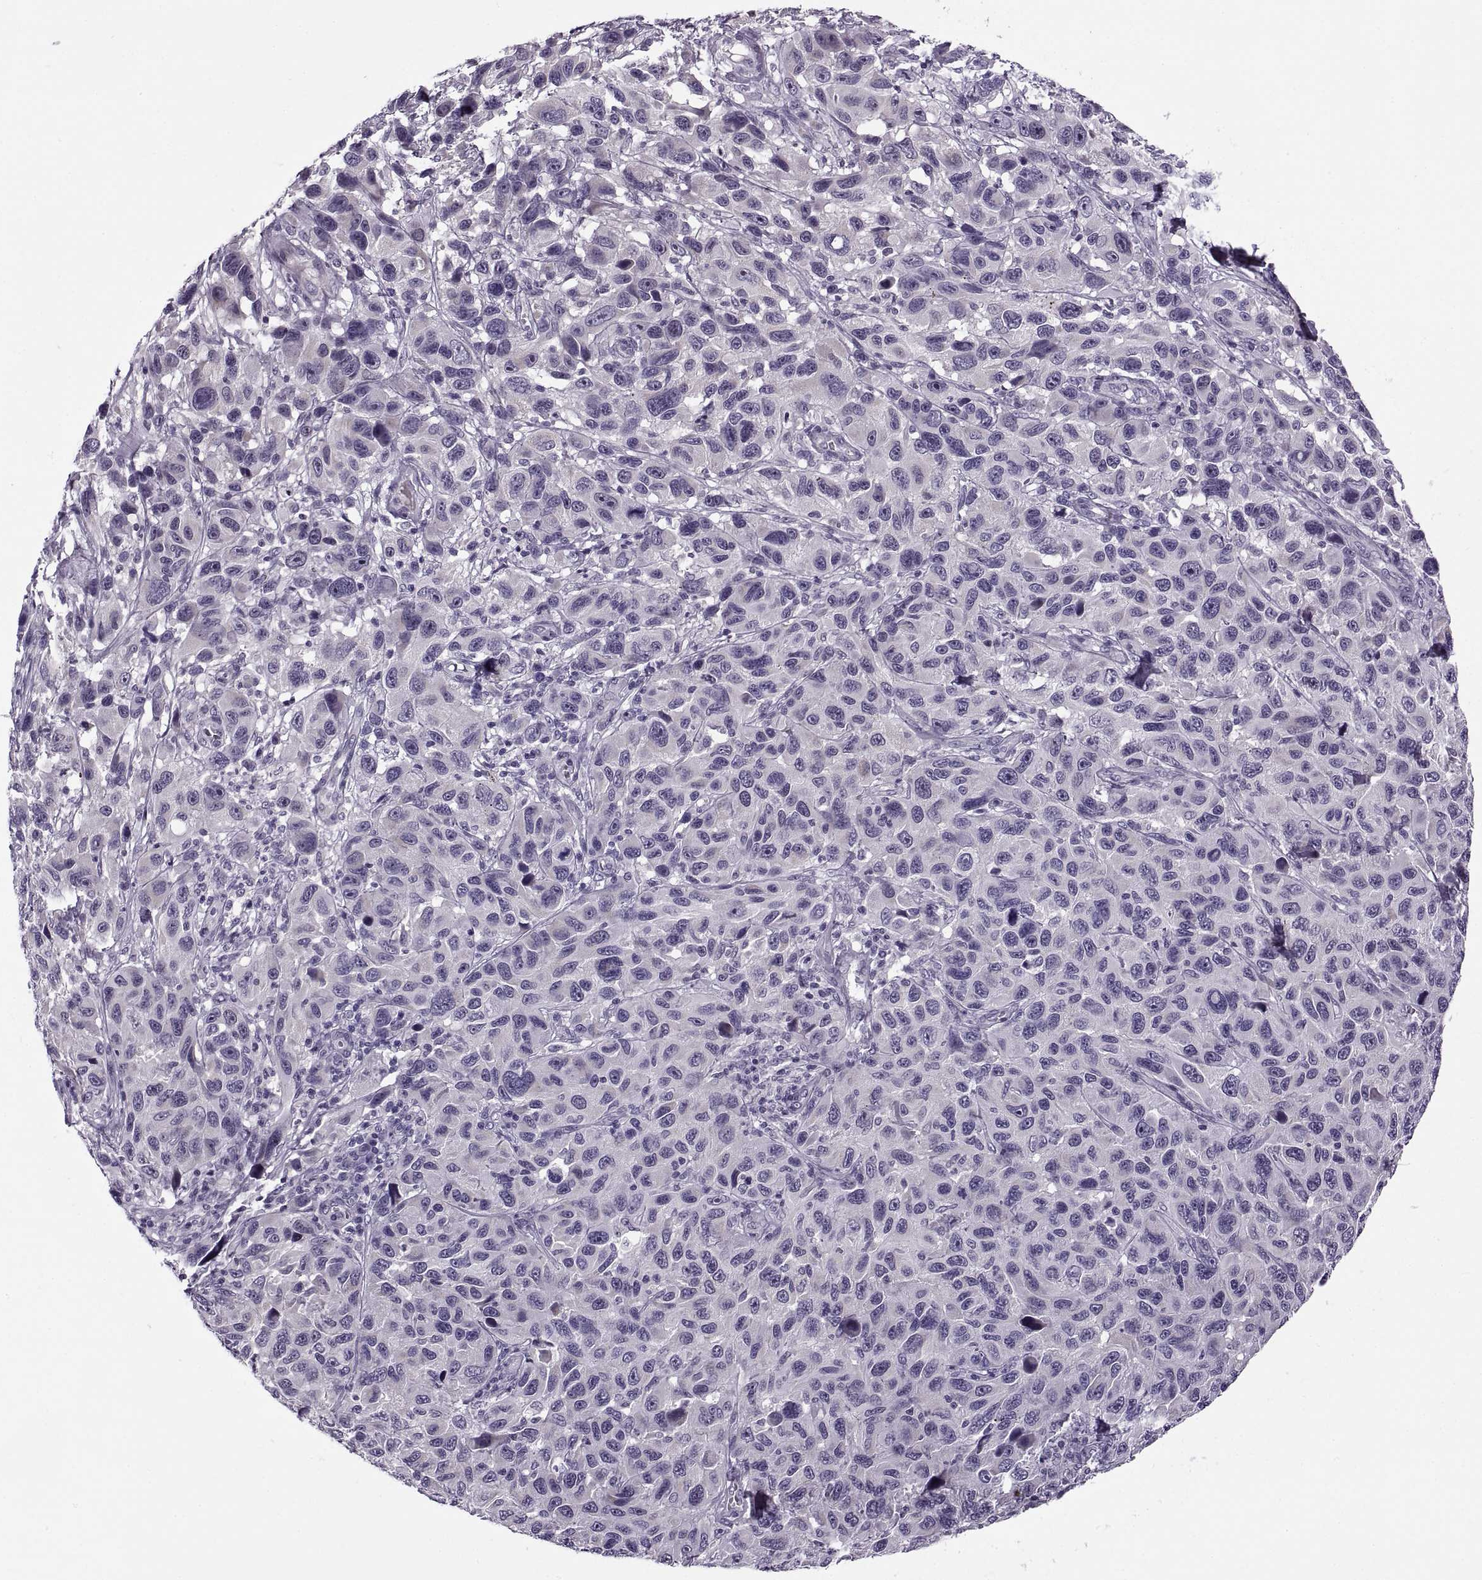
{"staining": {"intensity": "negative", "quantity": "none", "location": "none"}, "tissue": "melanoma", "cell_type": "Tumor cells", "image_type": "cancer", "snomed": [{"axis": "morphology", "description": "Malignant melanoma, NOS"}, {"axis": "topography", "description": "Skin"}], "caption": "IHC image of malignant melanoma stained for a protein (brown), which demonstrates no positivity in tumor cells.", "gene": "MAGEB1", "patient": {"sex": "male", "age": 53}}